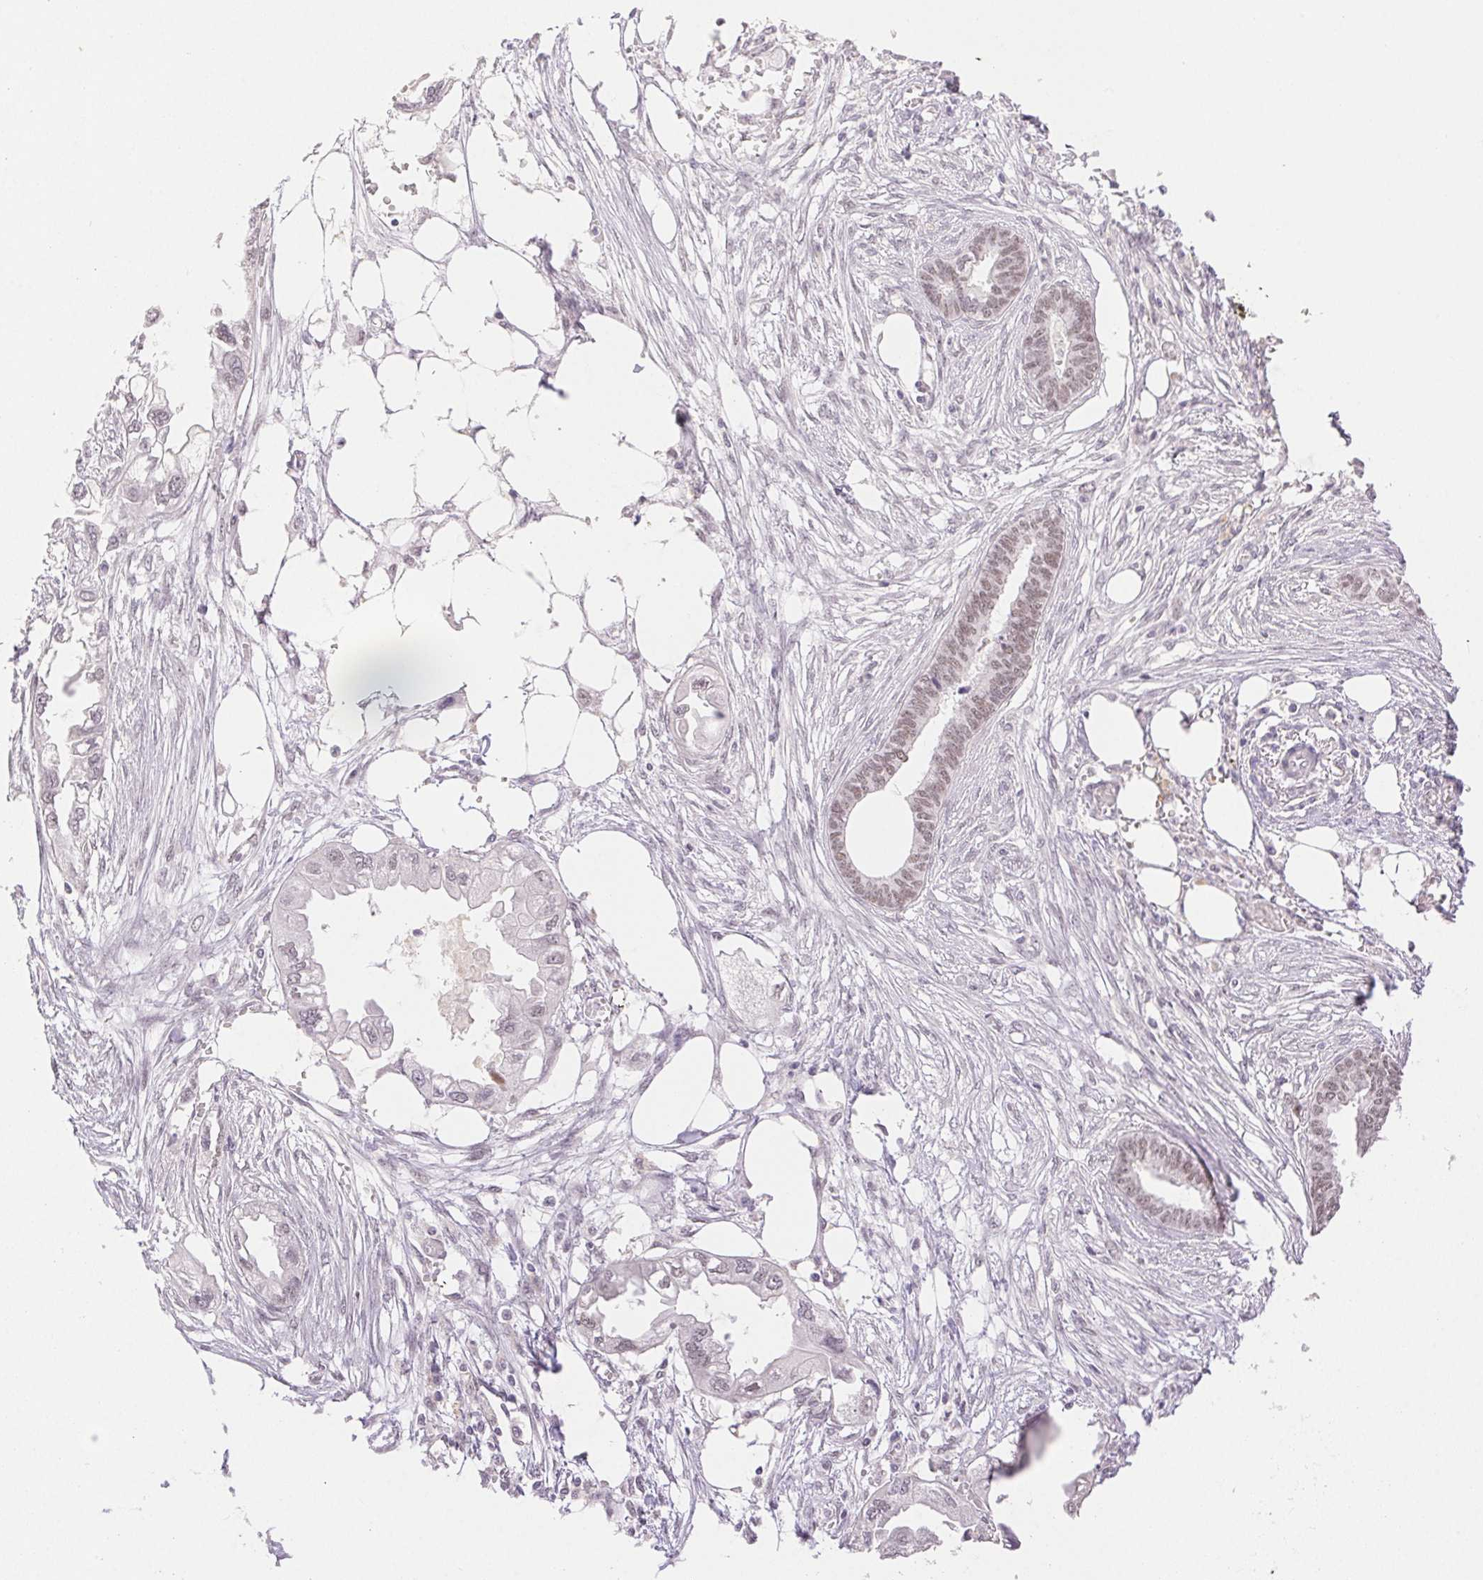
{"staining": {"intensity": "weak", "quantity": "<25%", "location": "nuclear"}, "tissue": "endometrial cancer", "cell_type": "Tumor cells", "image_type": "cancer", "snomed": [{"axis": "morphology", "description": "Adenocarcinoma, NOS"}, {"axis": "morphology", "description": "Adenocarcinoma, metastatic, NOS"}, {"axis": "topography", "description": "Adipose tissue"}, {"axis": "topography", "description": "Endometrium"}], "caption": "An IHC photomicrograph of endometrial cancer is shown. There is no staining in tumor cells of endometrial cancer. (IHC, brightfield microscopy, high magnification).", "gene": "H2AZ2", "patient": {"sex": "female", "age": 67}}